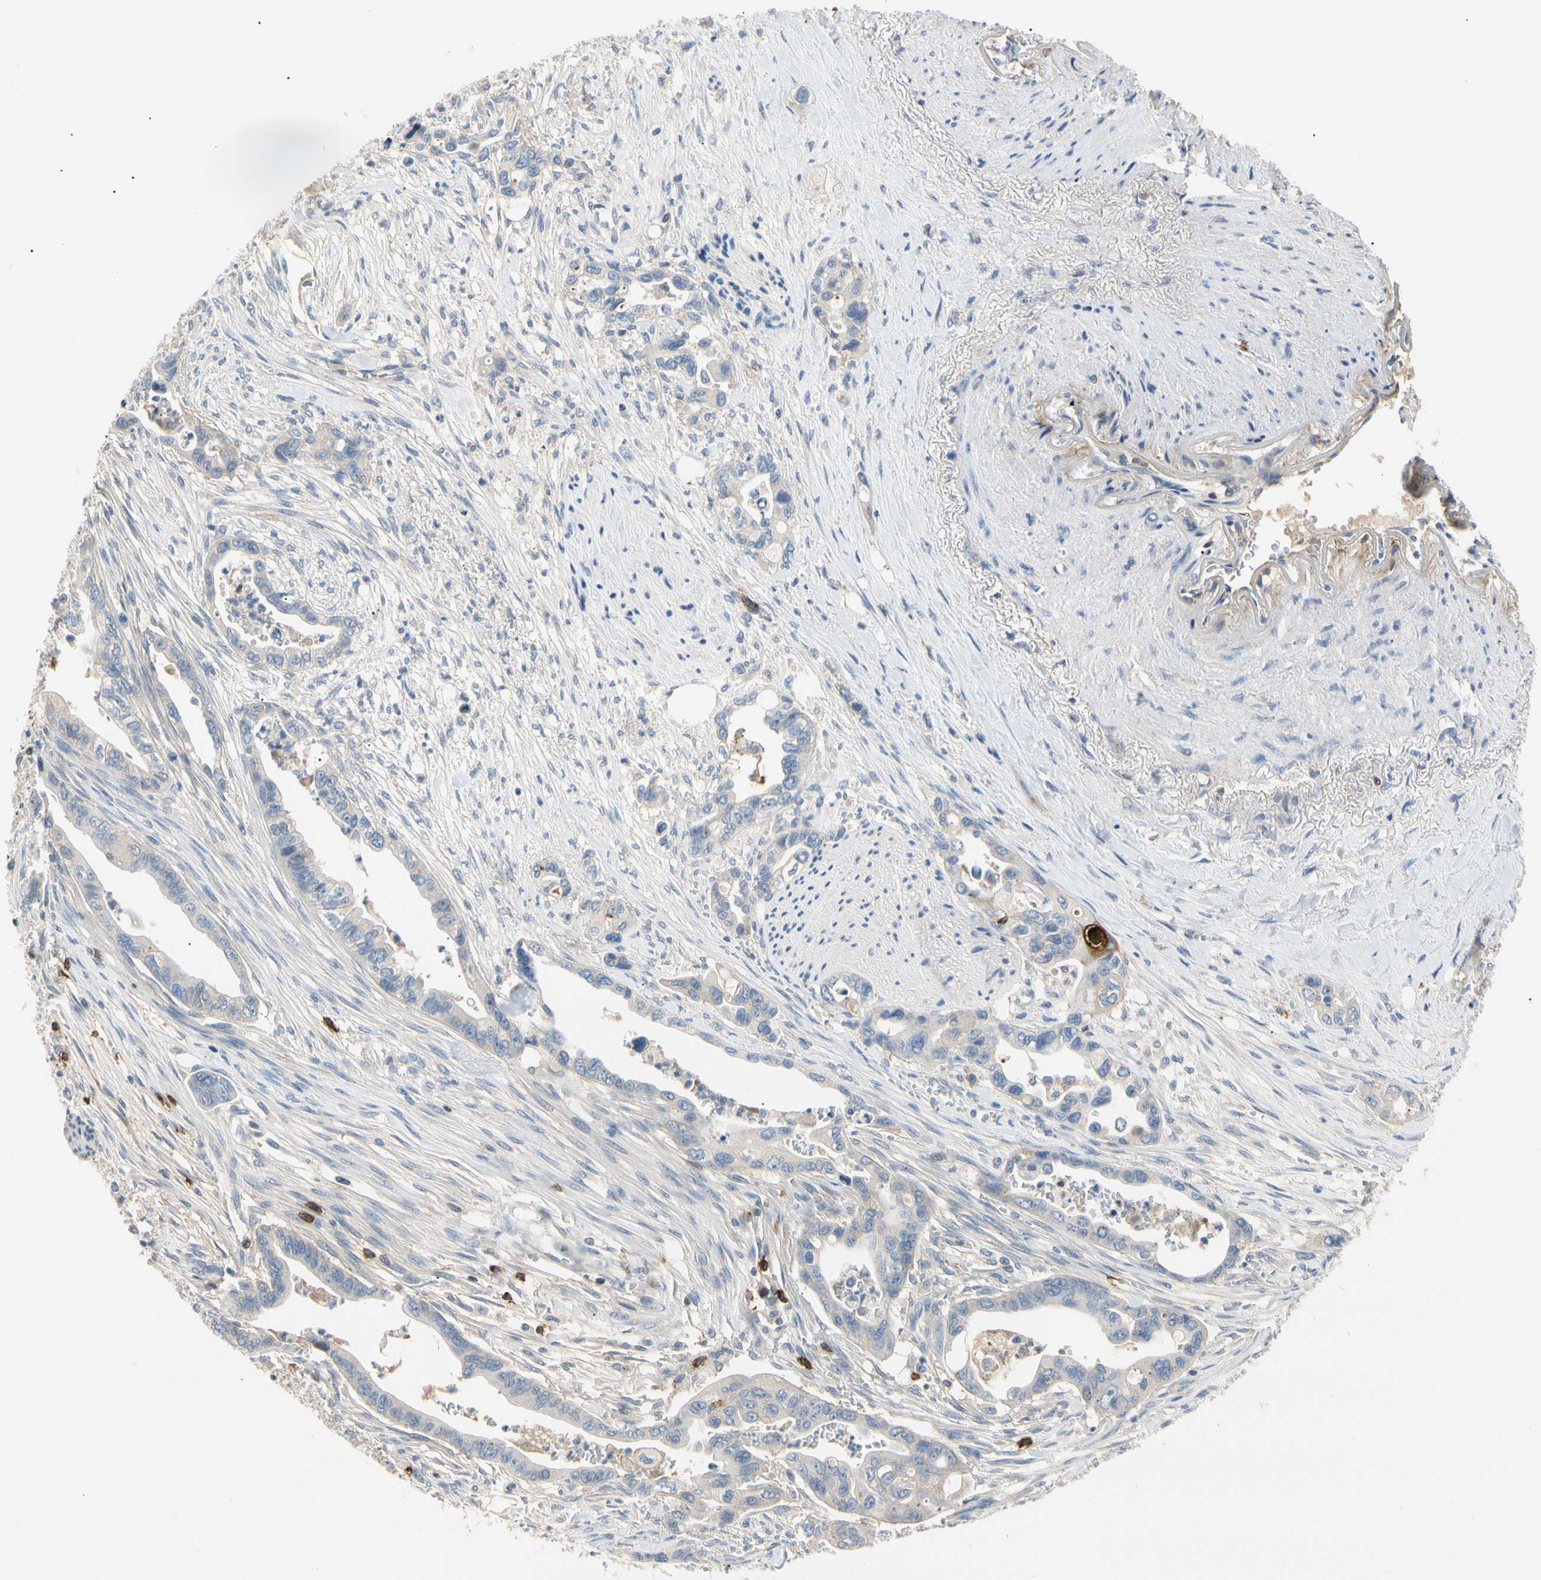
{"staining": {"intensity": "negative", "quantity": "none", "location": "none"}, "tissue": "pancreatic cancer", "cell_type": "Tumor cells", "image_type": "cancer", "snomed": [{"axis": "morphology", "description": "Adenocarcinoma, NOS"}, {"axis": "topography", "description": "Pancreas"}], "caption": "An image of adenocarcinoma (pancreatic) stained for a protein demonstrates no brown staining in tumor cells.", "gene": "TNFRSF18", "patient": {"sex": "male", "age": 70}}